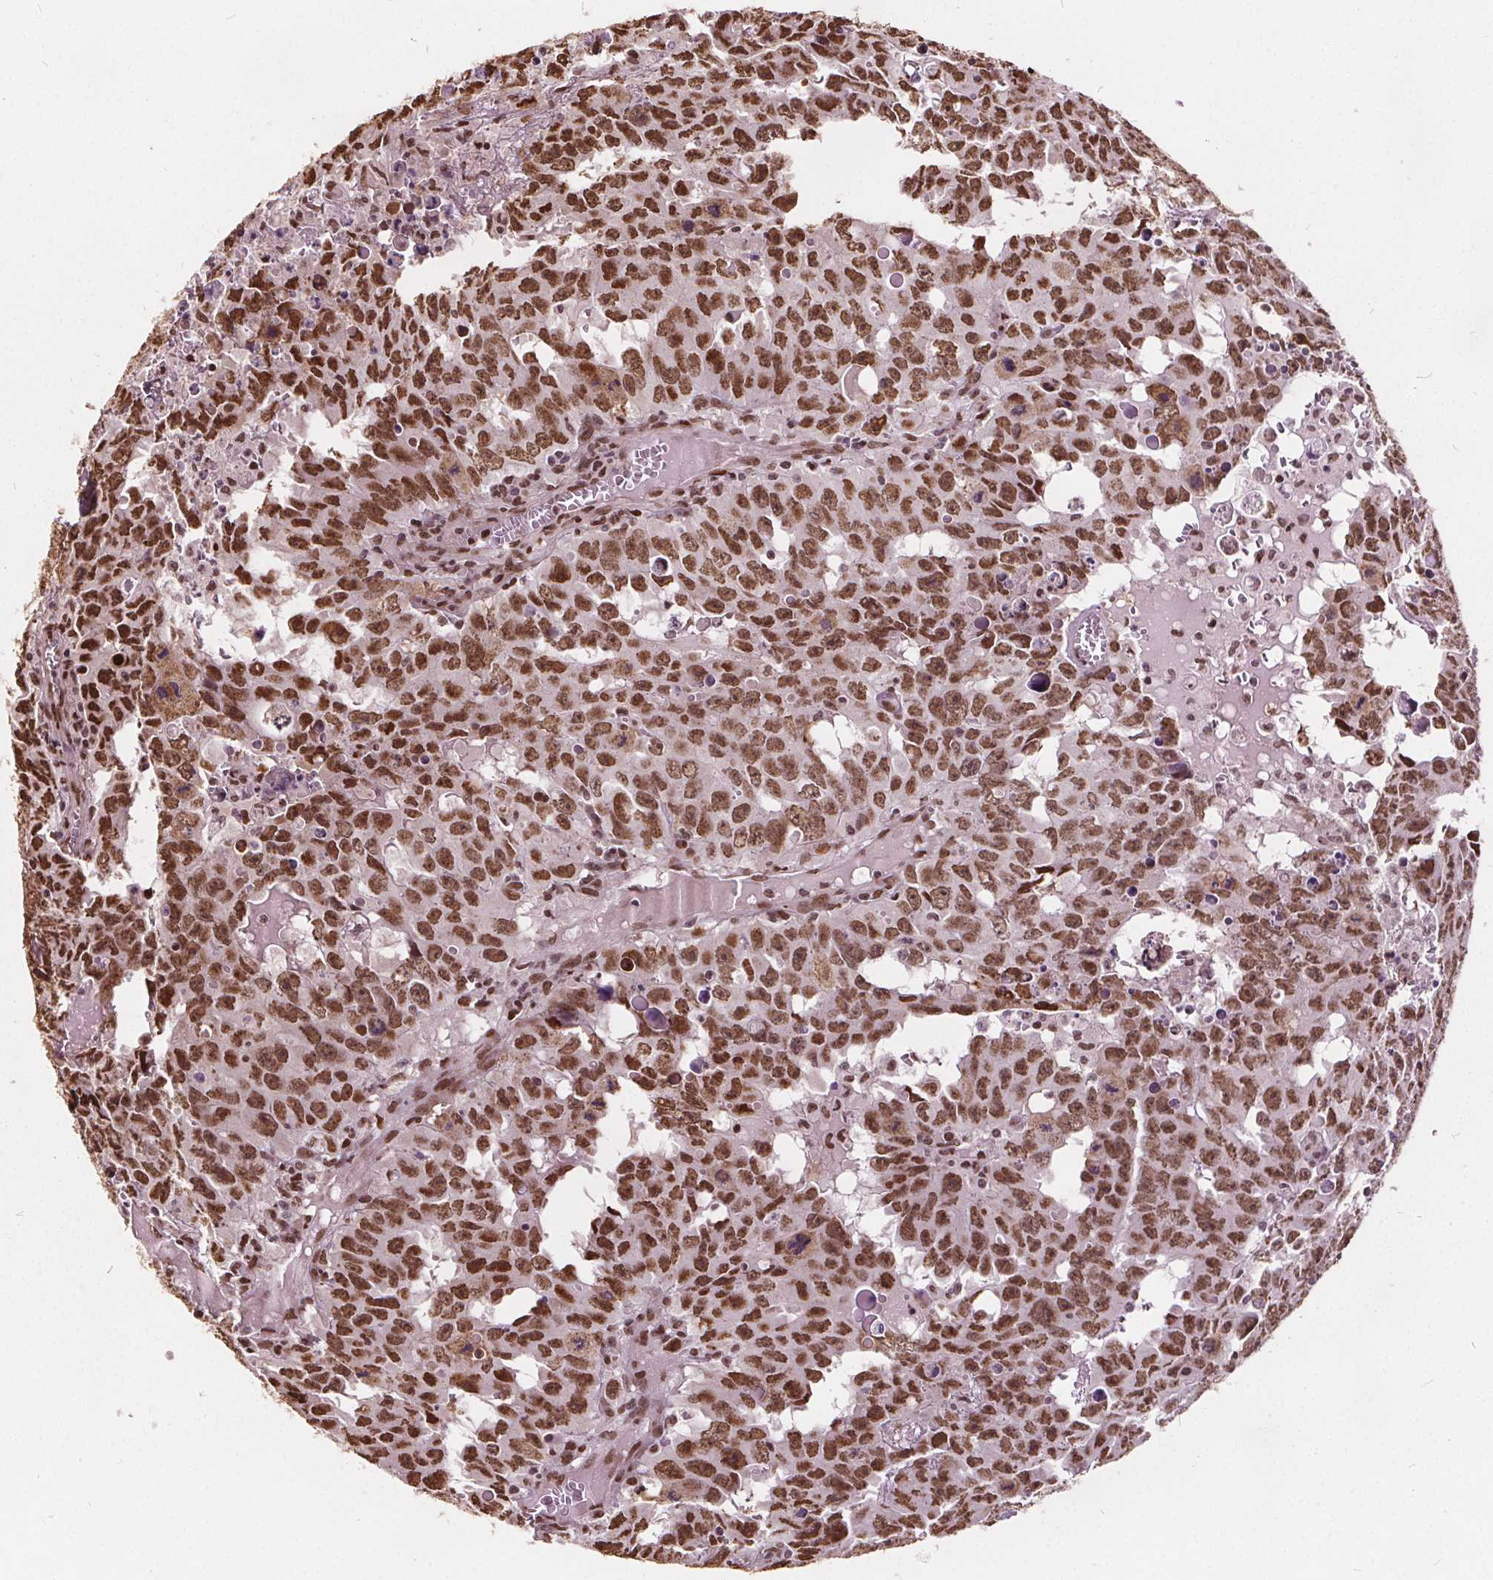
{"staining": {"intensity": "strong", "quantity": ">75%", "location": "nuclear"}, "tissue": "testis cancer", "cell_type": "Tumor cells", "image_type": "cancer", "snomed": [{"axis": "morphology", "description": "Carcinoma, Embryonal, NOS"}, {"axis": "topography", "description": "Testis"}], "caption": "IHC (DAB (3,3'-diaminobenzidine)) staining of human embryonal carcinoma (testis) reveals strong nuclear protein staining in approximately >75% of tumor cells. IHC stains the protein of interest in brown and the nuclei are stained blue.", "gene": "ISLR2", "patient": {"sex": "male", "age": 22}}